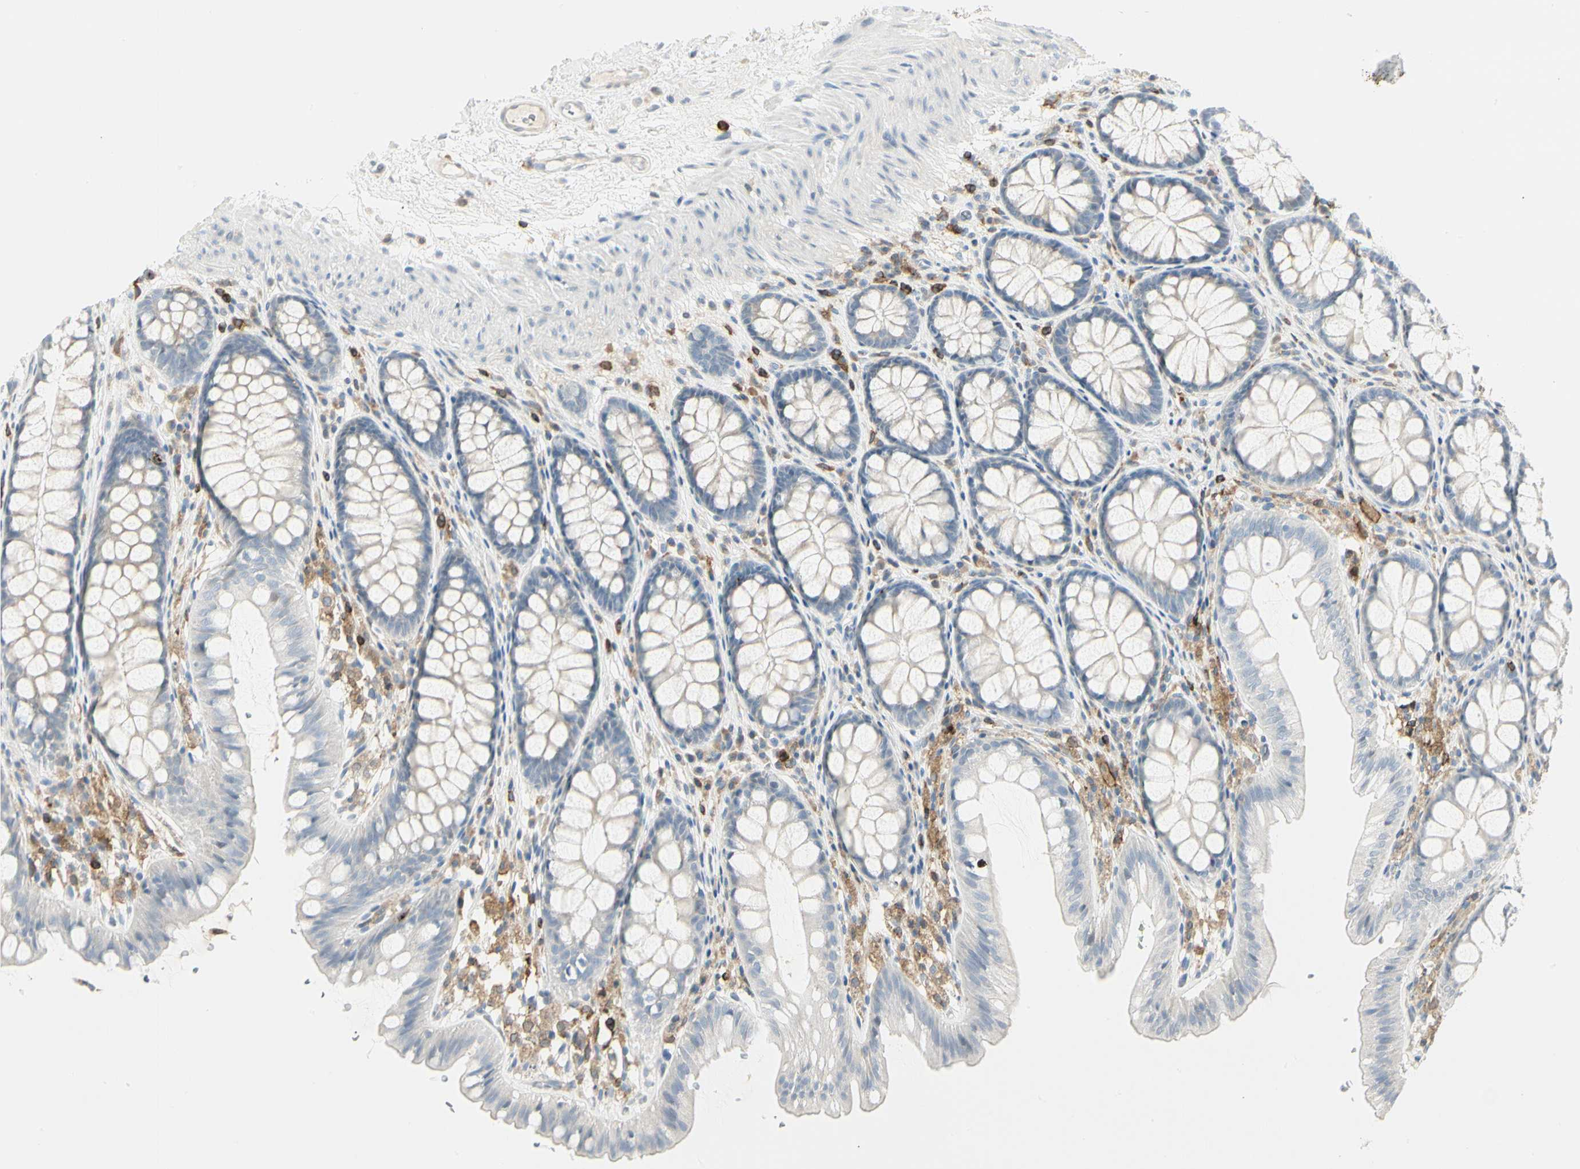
{"staining": {"intensity": "negative", "quantity": "none", "location": "none"}, "tissue": "colon", "cell_type": "Endothelial cells", "image_type": "normal", "snomed": [{"axis": "morphology", "description": "Normal tissue, NOS"}, {"axis": "topography", "description": "Colon"}], "caption": "Endothelial cells are negative for brown protein staining in unremarkable colon. Brightfield microscopy of IHC stained with DAB (3,3'-diaminobenzidine) (brown) and hematoxylin (blue), captured at high magnification.", "gene": "ITGB2", "patient": {"sex": "female", "age": 55}}